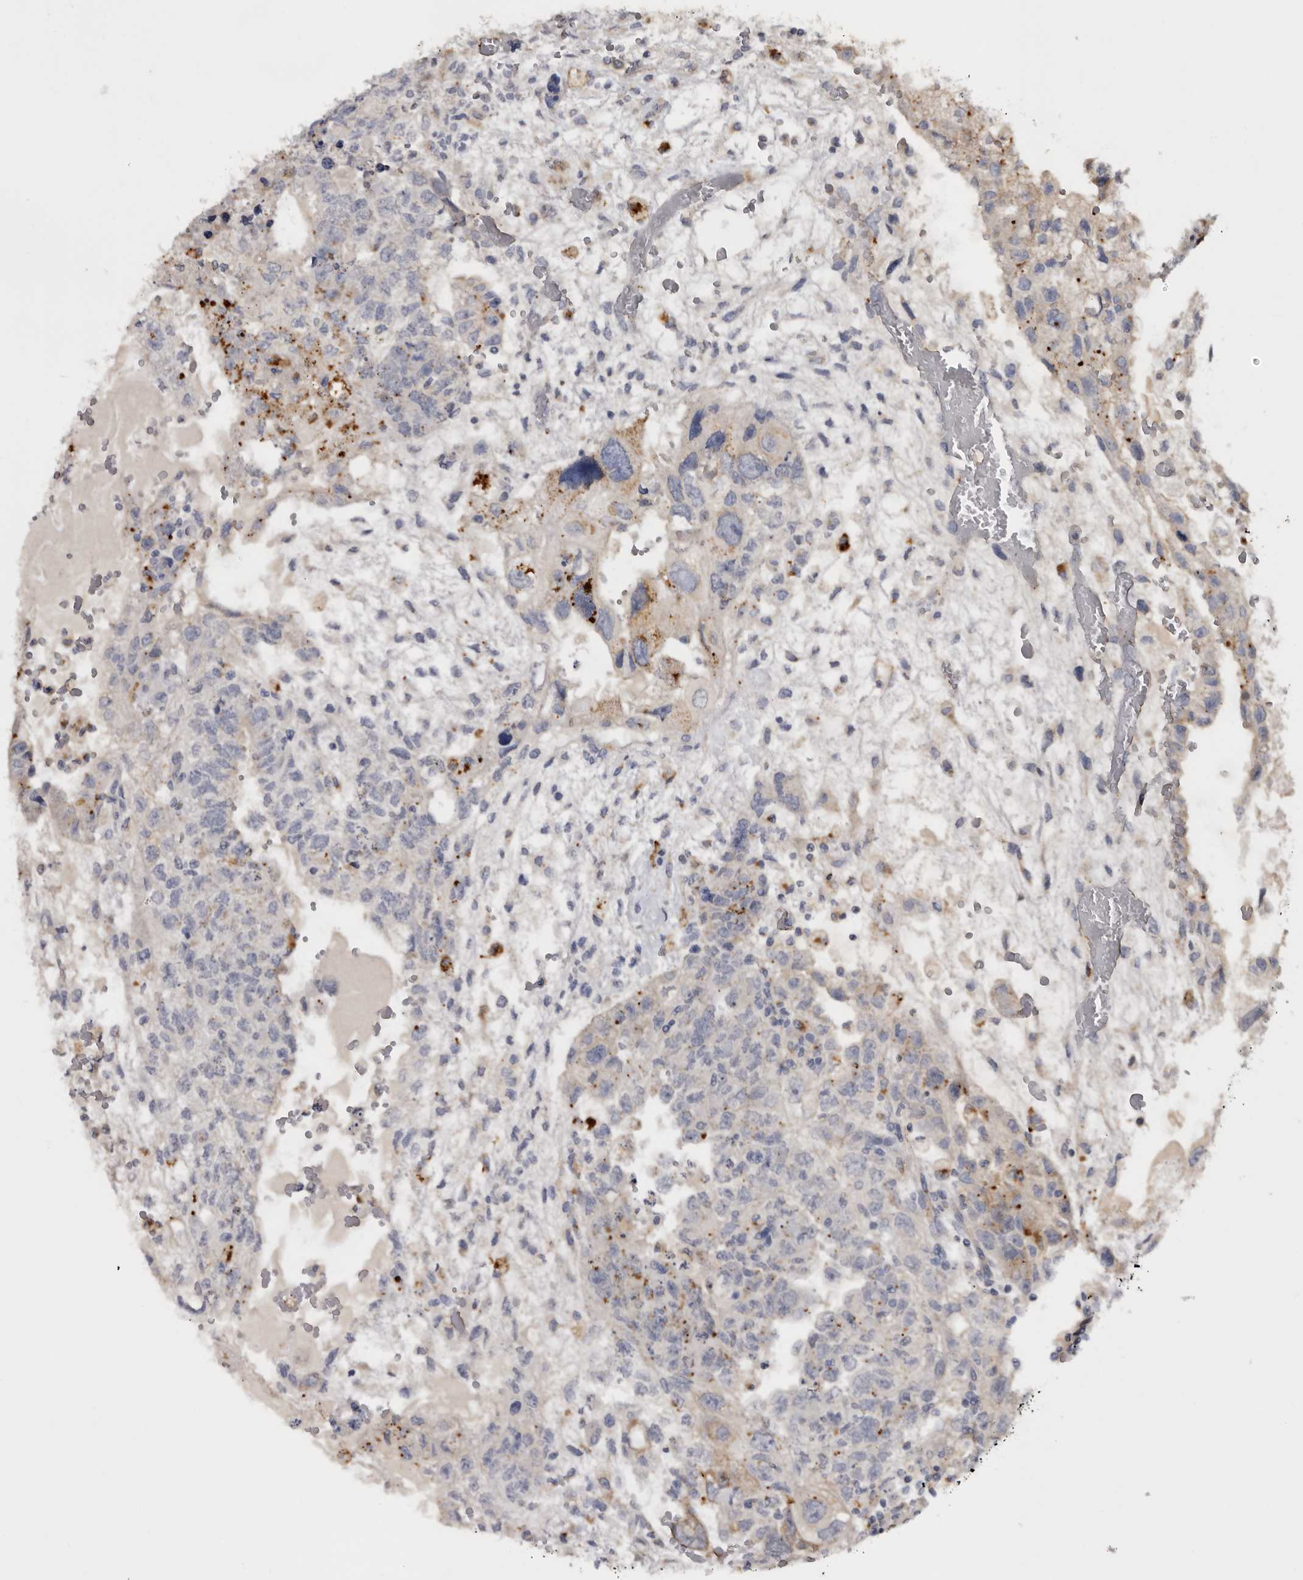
{"staining": {"intensity": "moderate", "quantity": "<25%", "location": "cytoplasmic/membranous"}, "tissue": "testis cancer", "cell_type": "Tumor cells", "image_type": "cancer", "snomed": [{"axis": "morphology", "description": "Carcinoma, Embryonal, NOS"}, {"axis": "topography", "description": "Testis"}], "caption": "This photomicrograph exhibits IHC staining of human embryonal carcinoma (testis), with low moderate cytoplasmic/membranous staining in approximately <25% of tumor cells.", "gene": "DAP", "patient": {"sex": "male", "age": 36}}